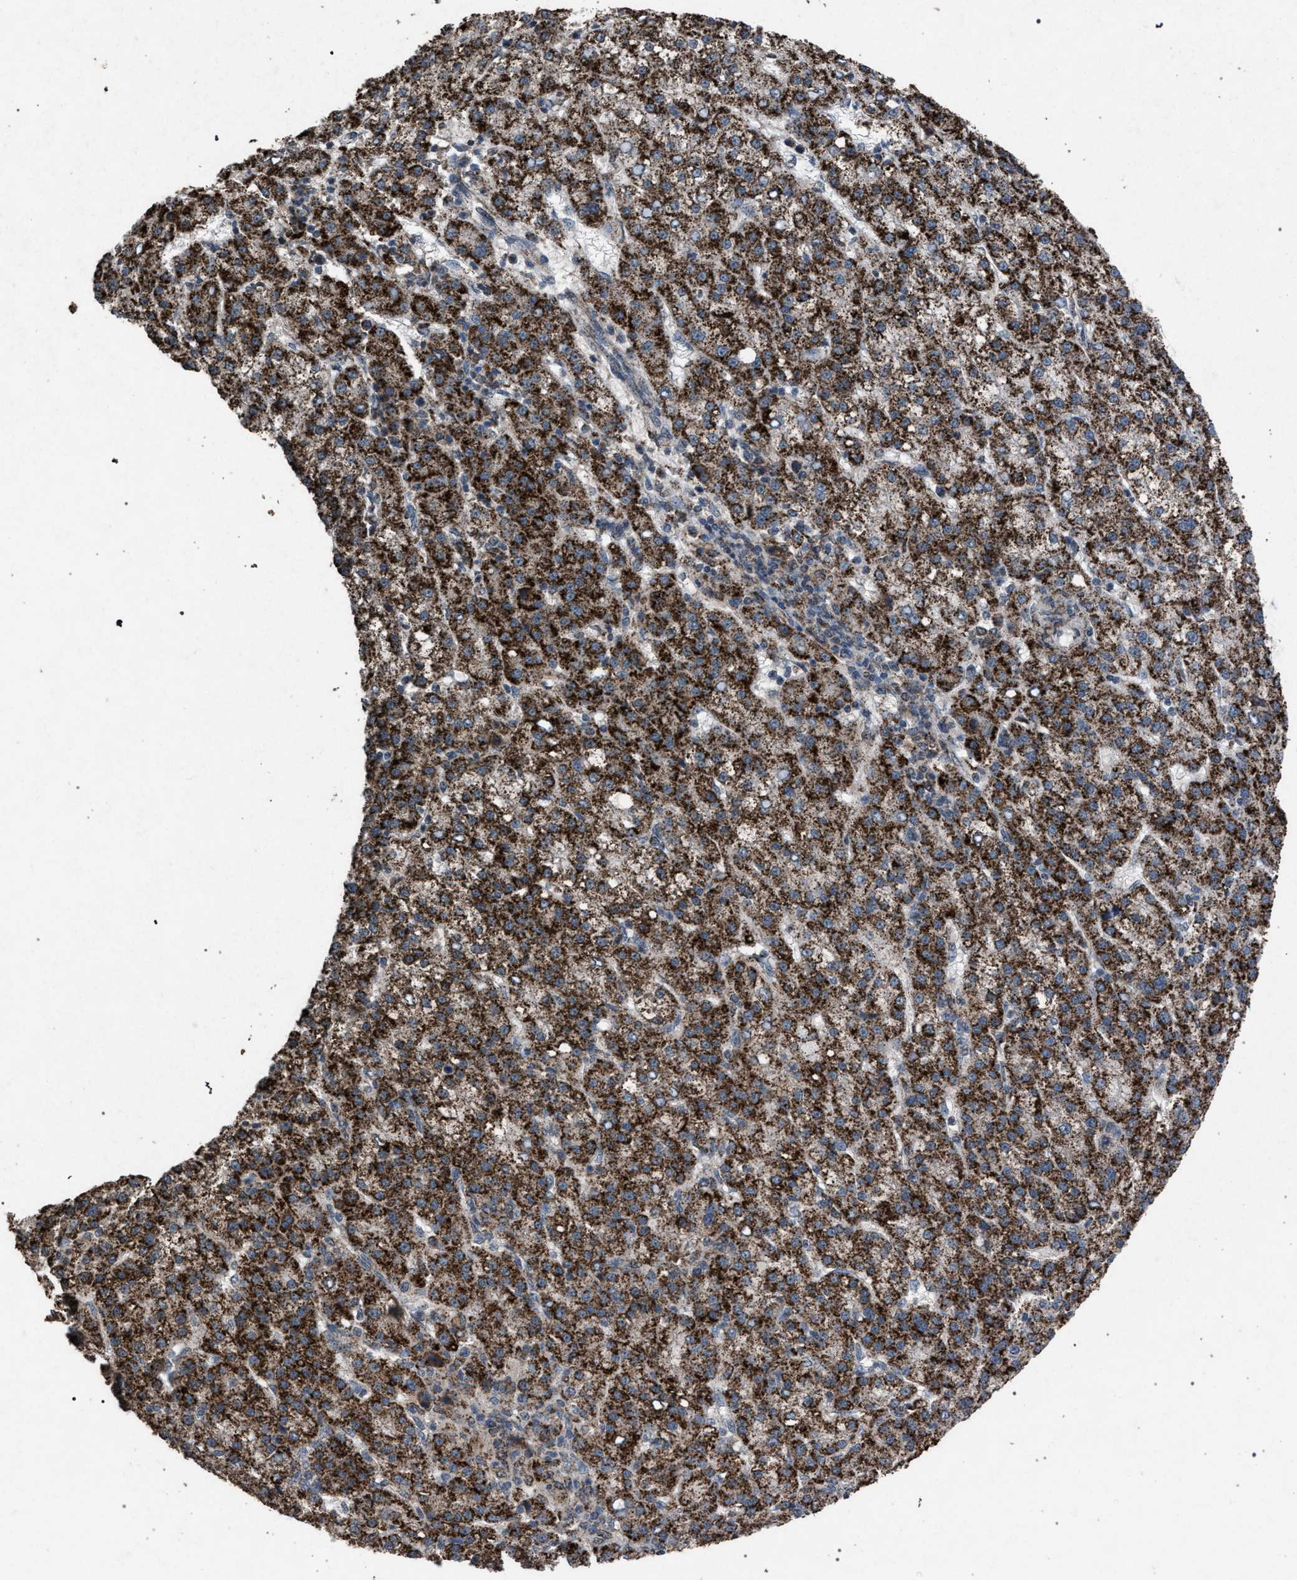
{"staining": {"intensity": "strong", "quantity": ">75%", "location": "cytoplasmic/membranous"}, "tissue": "liver cancer", "cell_type": "Tumor cells", "image_type": "cancer", "snomed": [{"axis": "morphology", "description": "Carcinoma, Hepatocellular, NOS"}, {"axis": "topography", "description": "Liver"}], "caption": "This is an image of IHC staining of liver cancer, which shows strong positivity in the cytoplasmic/membranous of tumor cells.", "gene": "HSD17B4", "patient": {"sex": "female", "age": 58}}